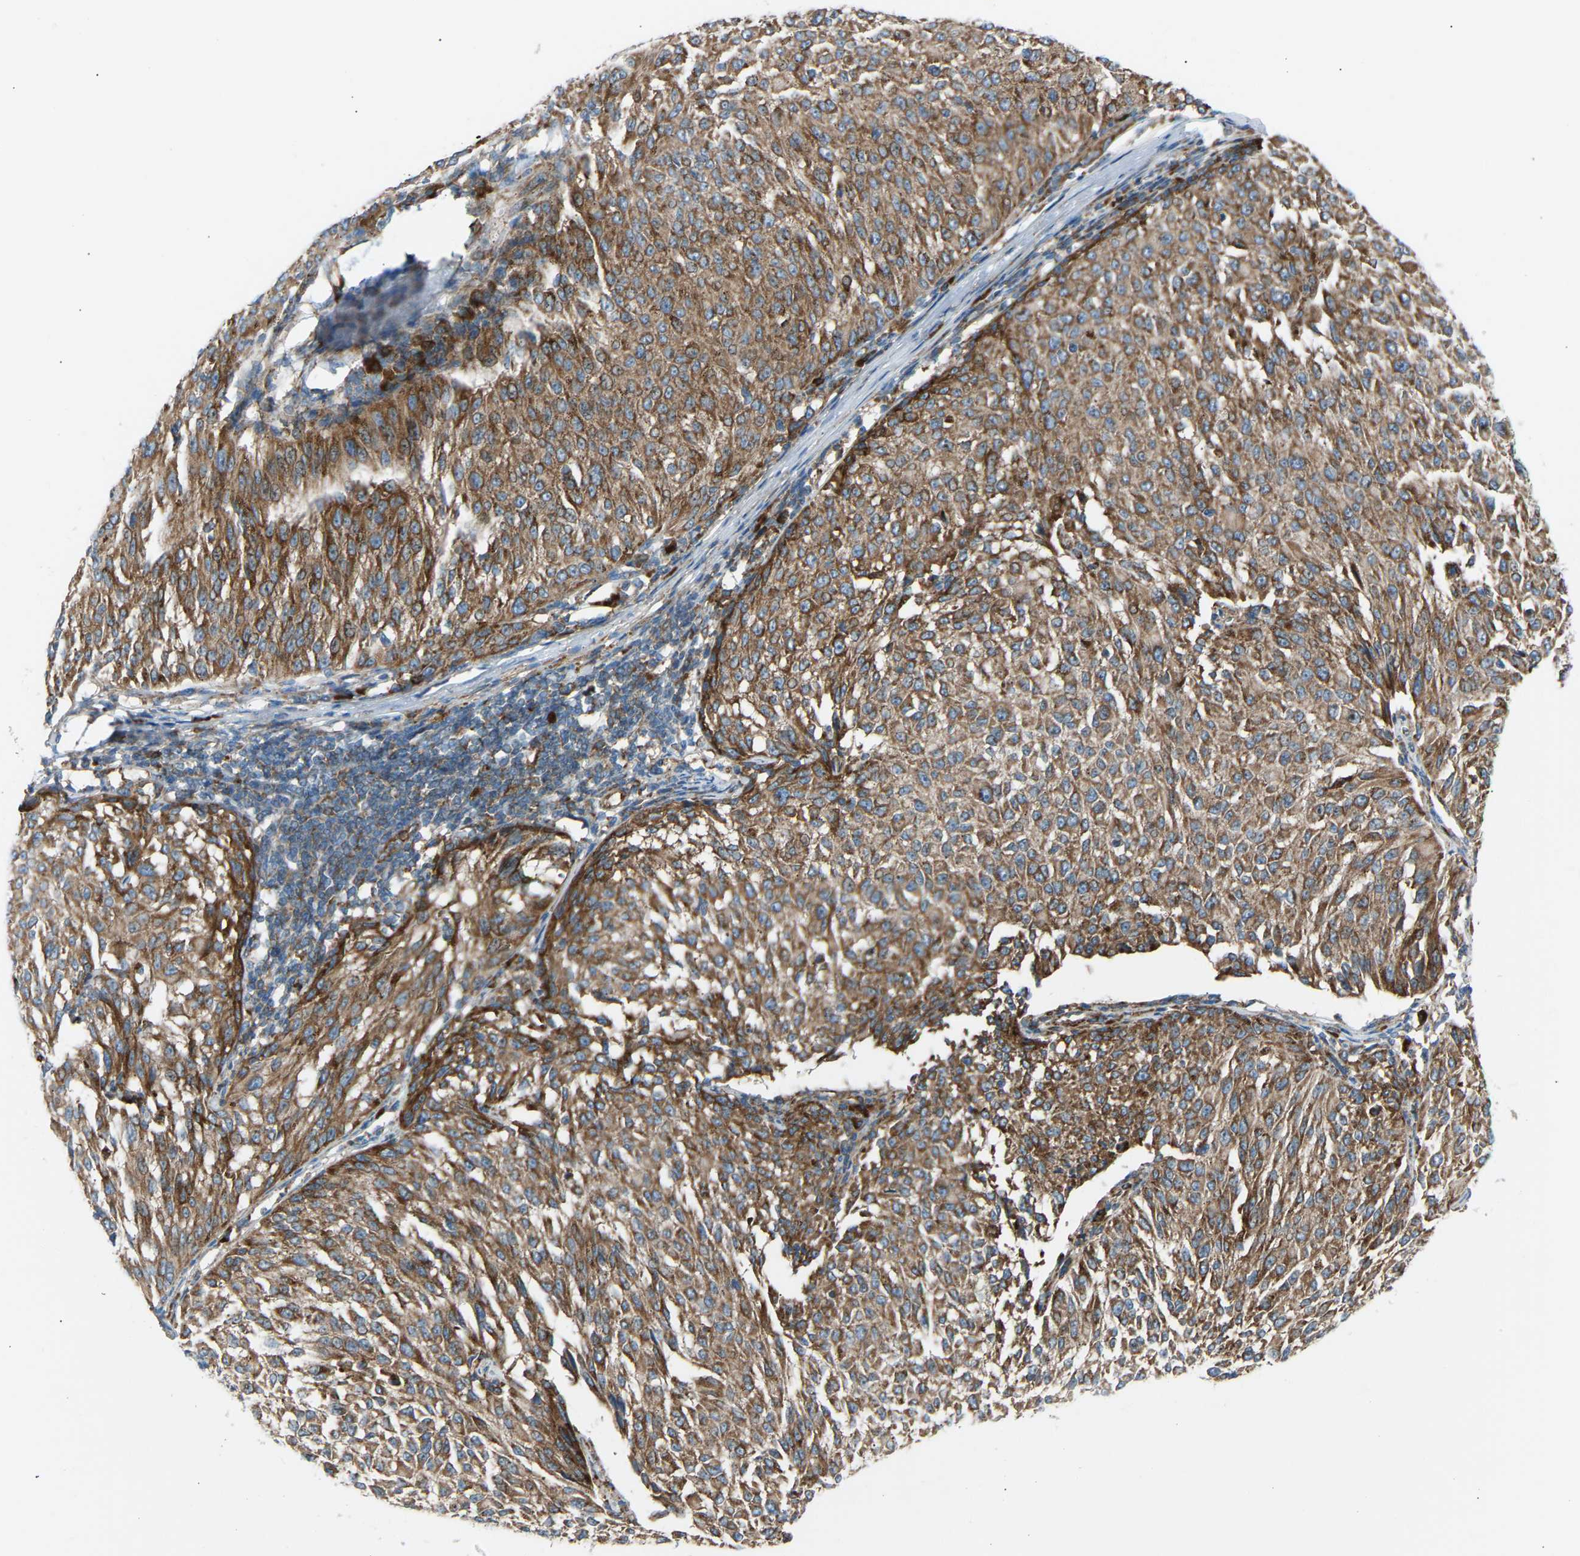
{"staining": {"intensity": "moderate", "quantity": ">75%", "location": "cytoplasmic/membranous"}, "tissue": "melanoma", "cell_type": "Tumor cells", "image_type": "cancer", "snomed": [{"axis": "morphology", "description": "Malignant melanoma, NOS"}, {"axis": "topography", "description": "Skin"}], "caption": "Melanoma tissue shows moderate cytoplasmic/membranous expression in about >75% of tumor cells, visualized by immunohistochemistry.", "gene": "VPS41", "patient": {"sex": "female", "age": 72}}